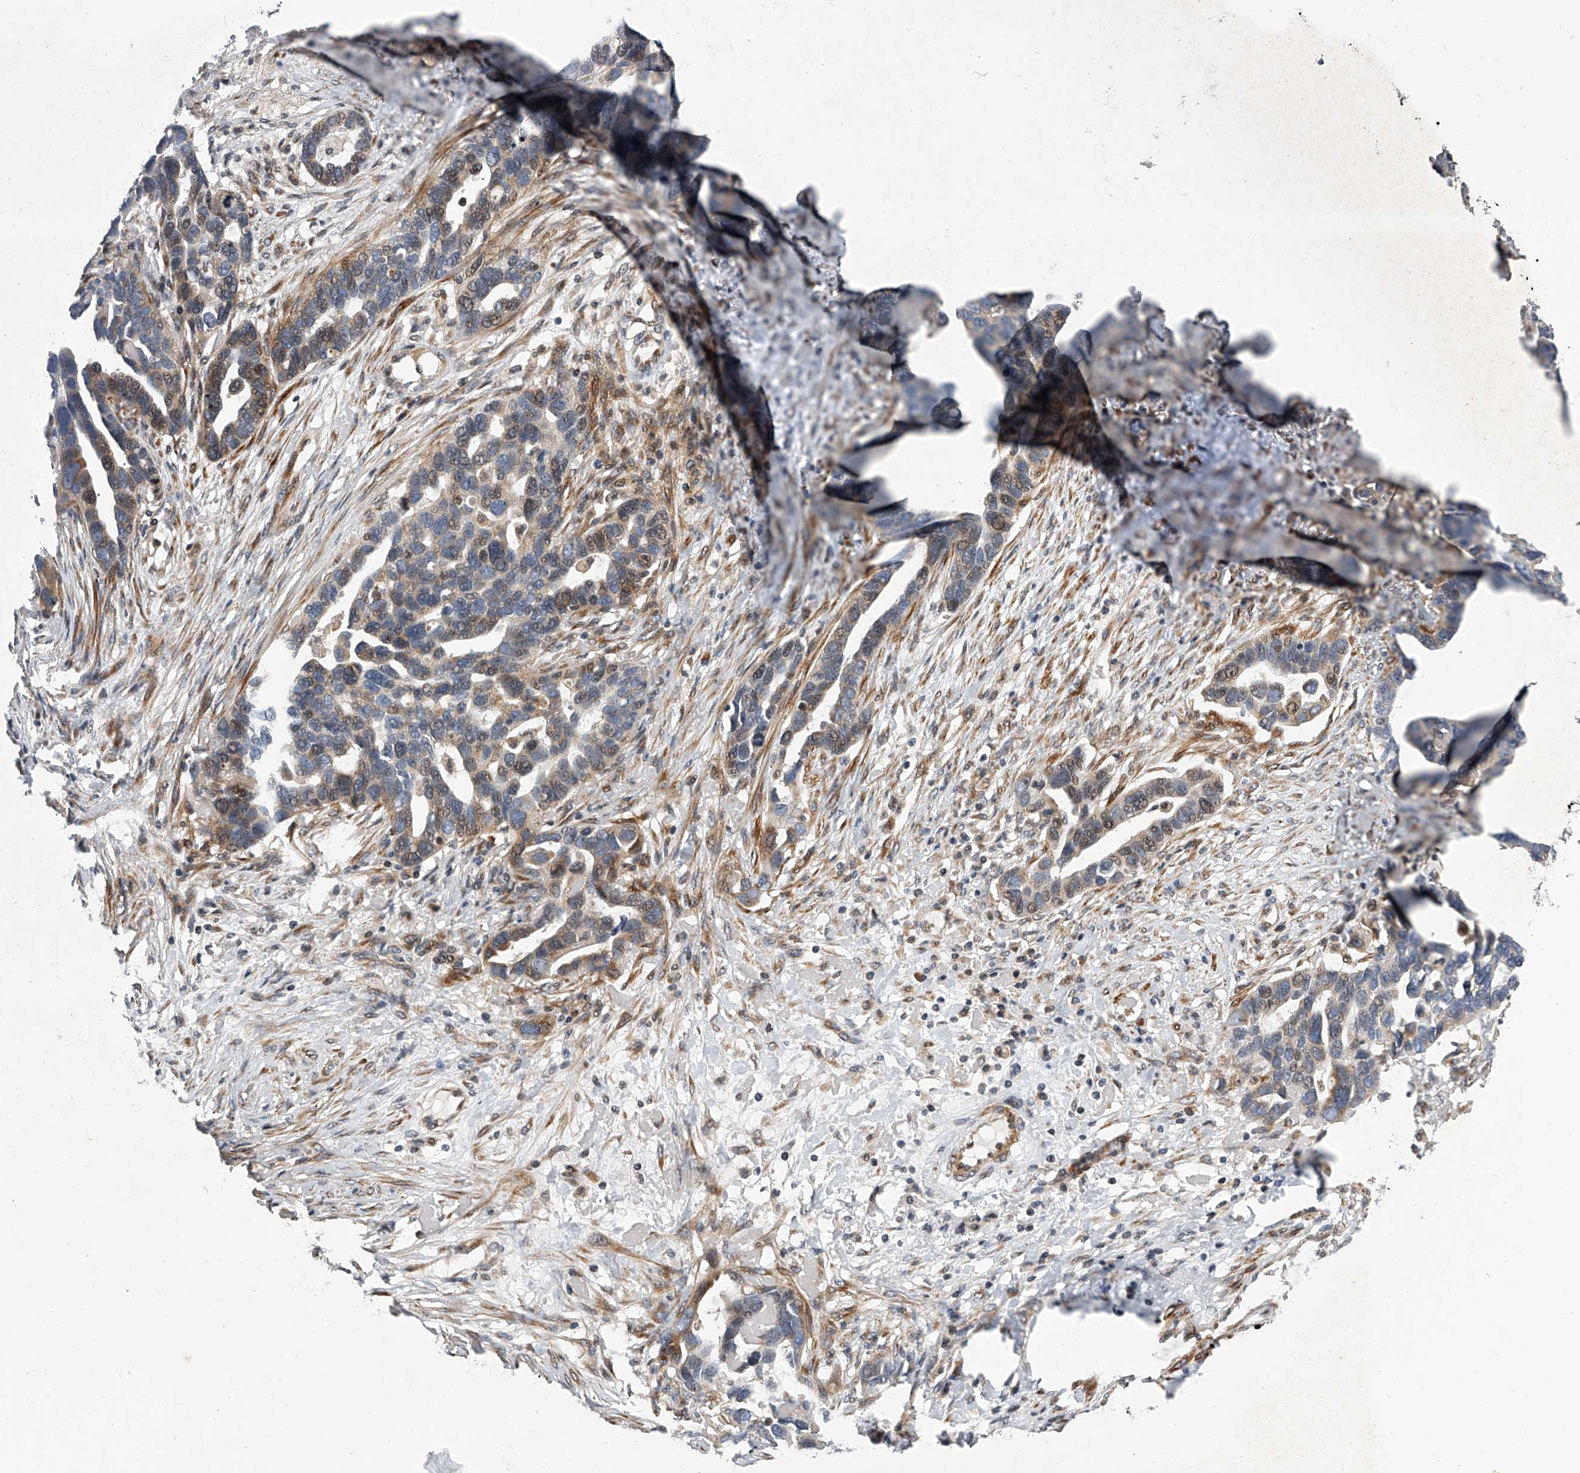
{"staining": {"intensity": "weak", "quantity": "<25%", "location": "cytoplasmic/membranous,nuclear"}, "tissue": "ovarian cancer", "cell_type": "Tumor cells", "image_type": "cancer", "snomed": [{"axis": "morphology", "description": "Cystadenocarcinoma, serous, NOS"}, {"axis": "topography", "description": "Ovary"}], "caption": "A high-resolution image shows IHC staining of ovarian serous cystadenocarcinoma, which exhibits no significant positivity in tumor cells. (DAB immunohistochemistry (IHC) with hematoxylin counter stain).", "gene": "DLGAP2", "patient": {"sex": "female", "age": 54}}